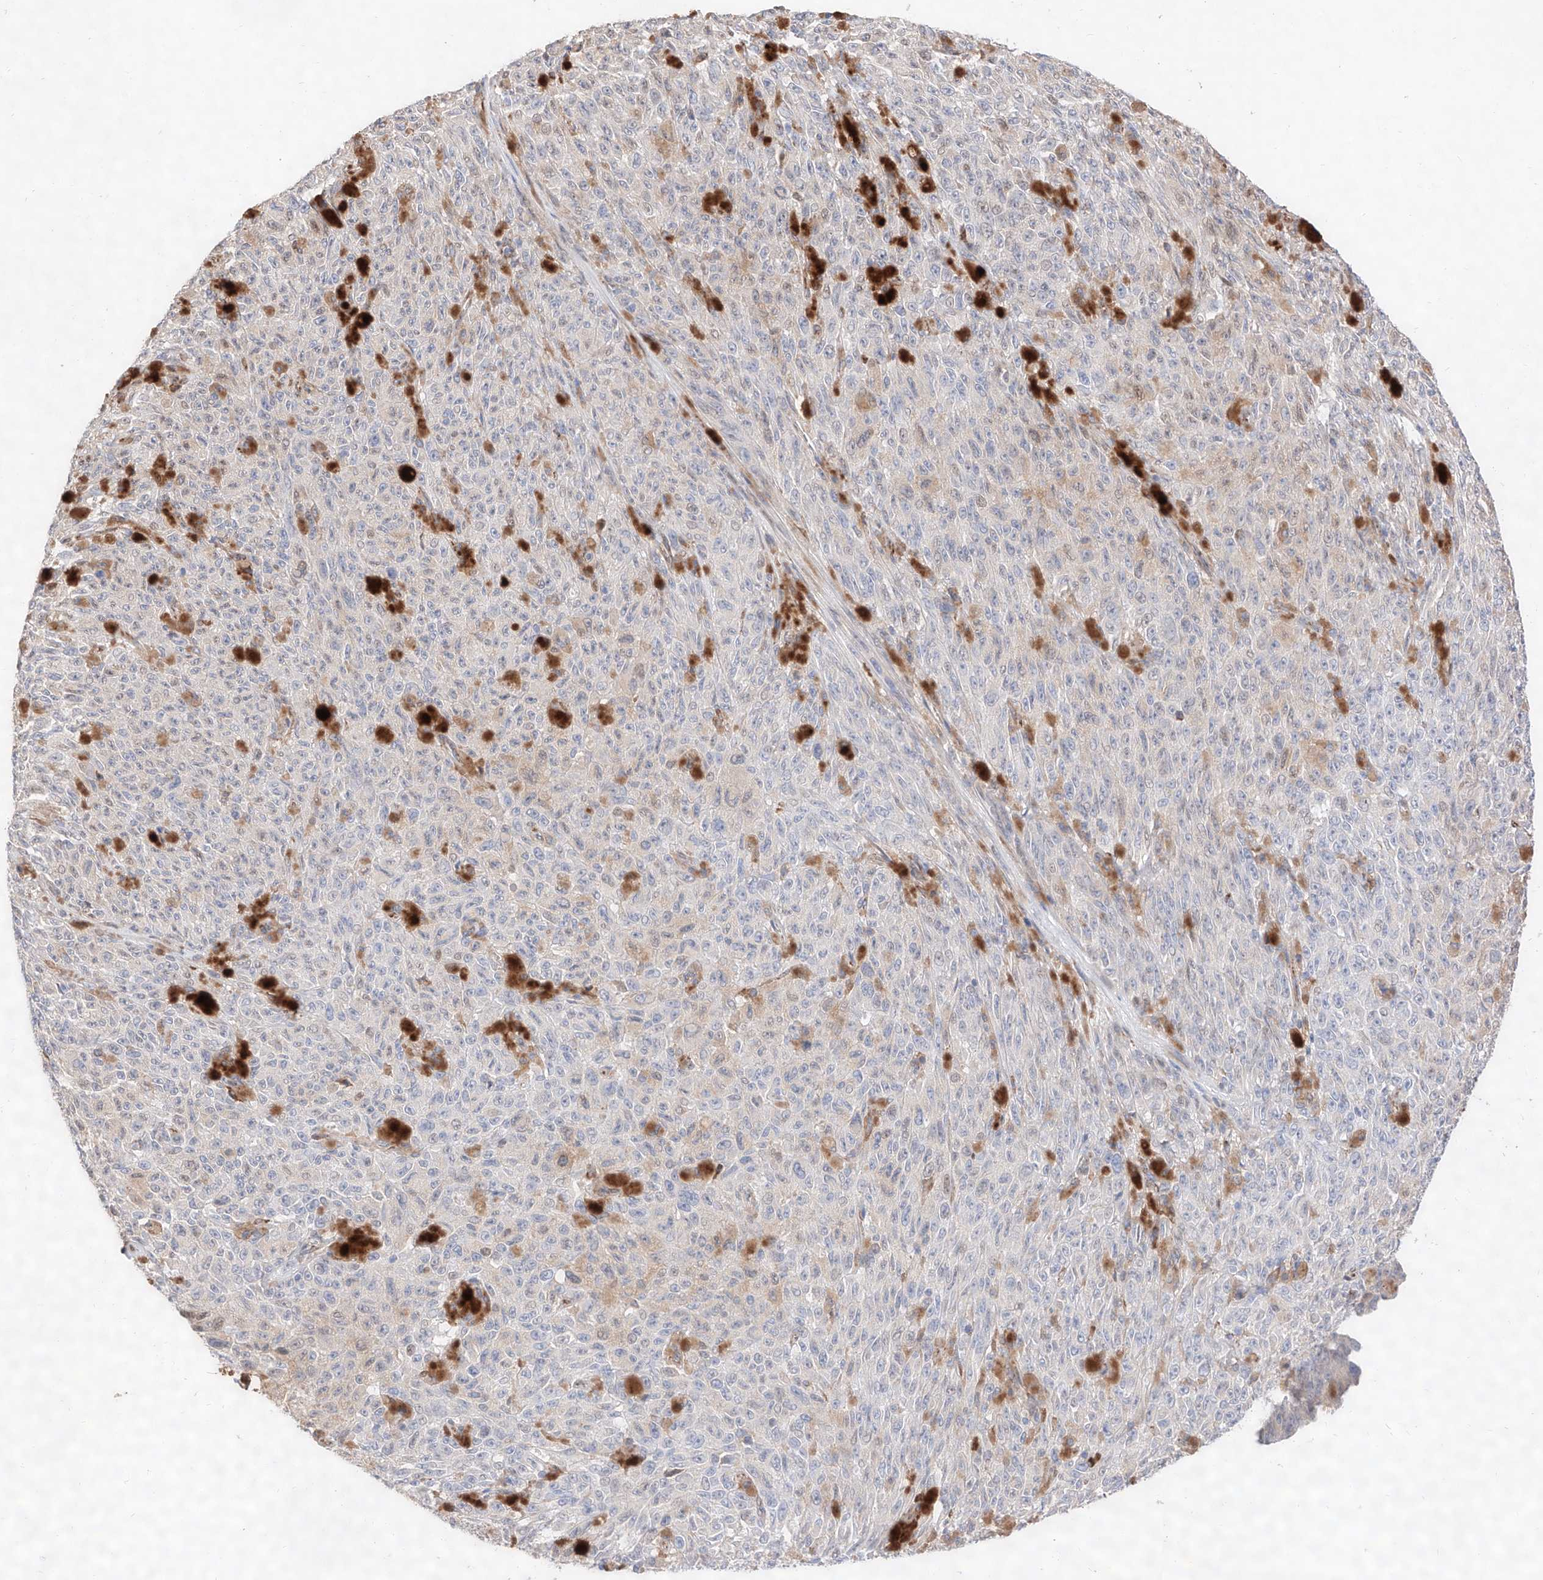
{"staining": {"intensity": "negative", "quantity": "none", "location": "none"}, "tissue": "melanoma", "cell_type": "Tumor cells", "image_type": "cancer", "snomed": [{"axis": "morphology", "description": "Malignant melanoma, NOS"}, {"axis": "topography", "description": "Skin"}], "caption": "DAB immunohistochemical staining of malignant melanoma shows no significant expression in tumor cells.", "gene": "ATP9B", "patient": {"sex": "female", "age": 82}}